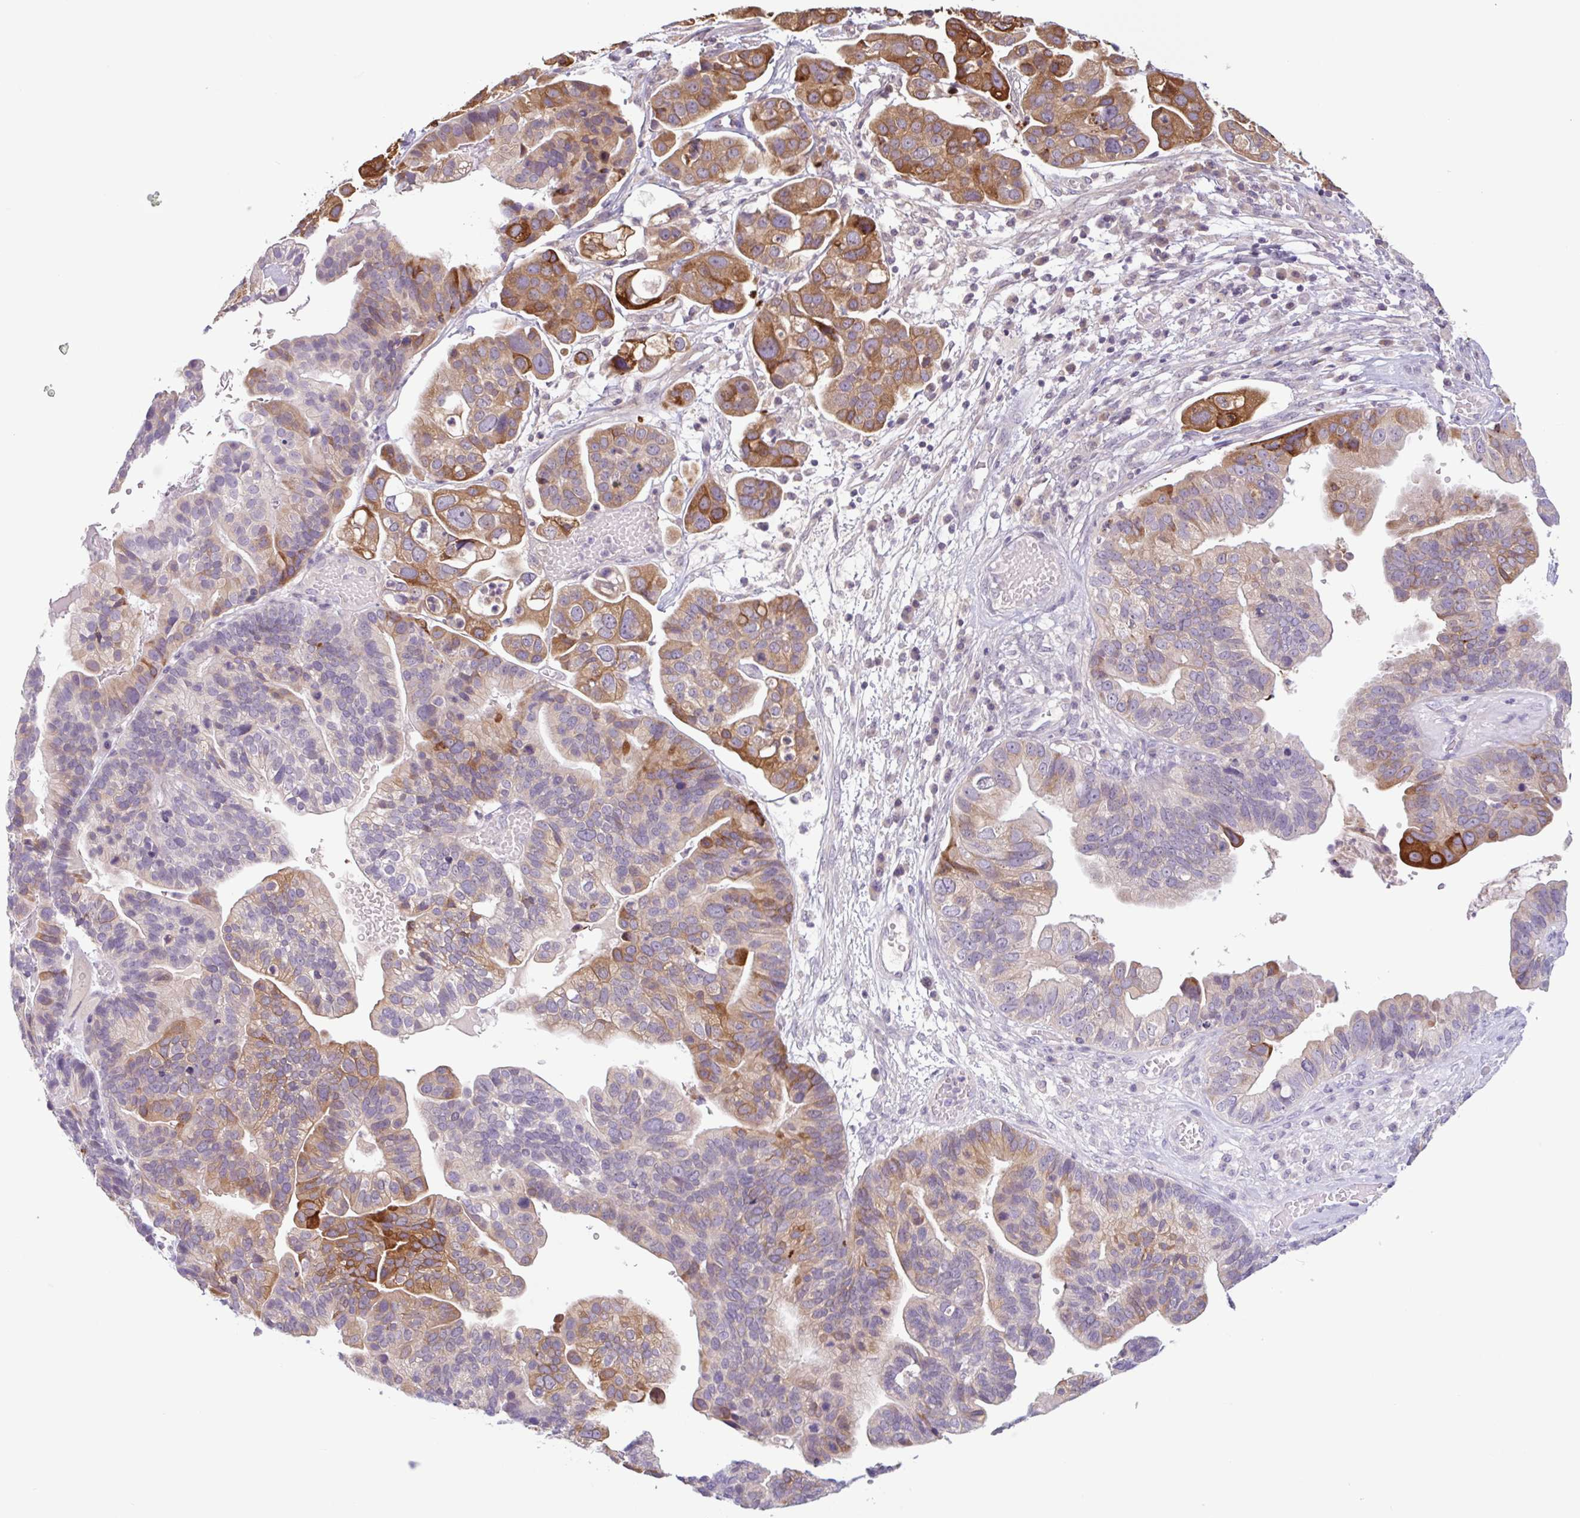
{"staining": {"intensity": "moderate", "quantity": "25%-75%", "location": "cytoplasmic/membranous"}, "tissue": "ovarian cancer", "cell_type": "Tumor cells", "image_type": "cancer", "snomed": [{"axis": "morphology", "description": "Cystadenocarcinoma, serous, NOS"}, {"axis": "topography", "description": "Ovary"}], "caption": "Tumor cells exhibit moderate cytoplasmic/membranous positivity in about 25%-75% of cells in ovarian cancer. (Stains: DAB in brown, nuclei in blue, Microscopy: brightfield microscopy at high magnification).", "gene": "CTSE", "patient": {"sex": "female", "age": 56}}